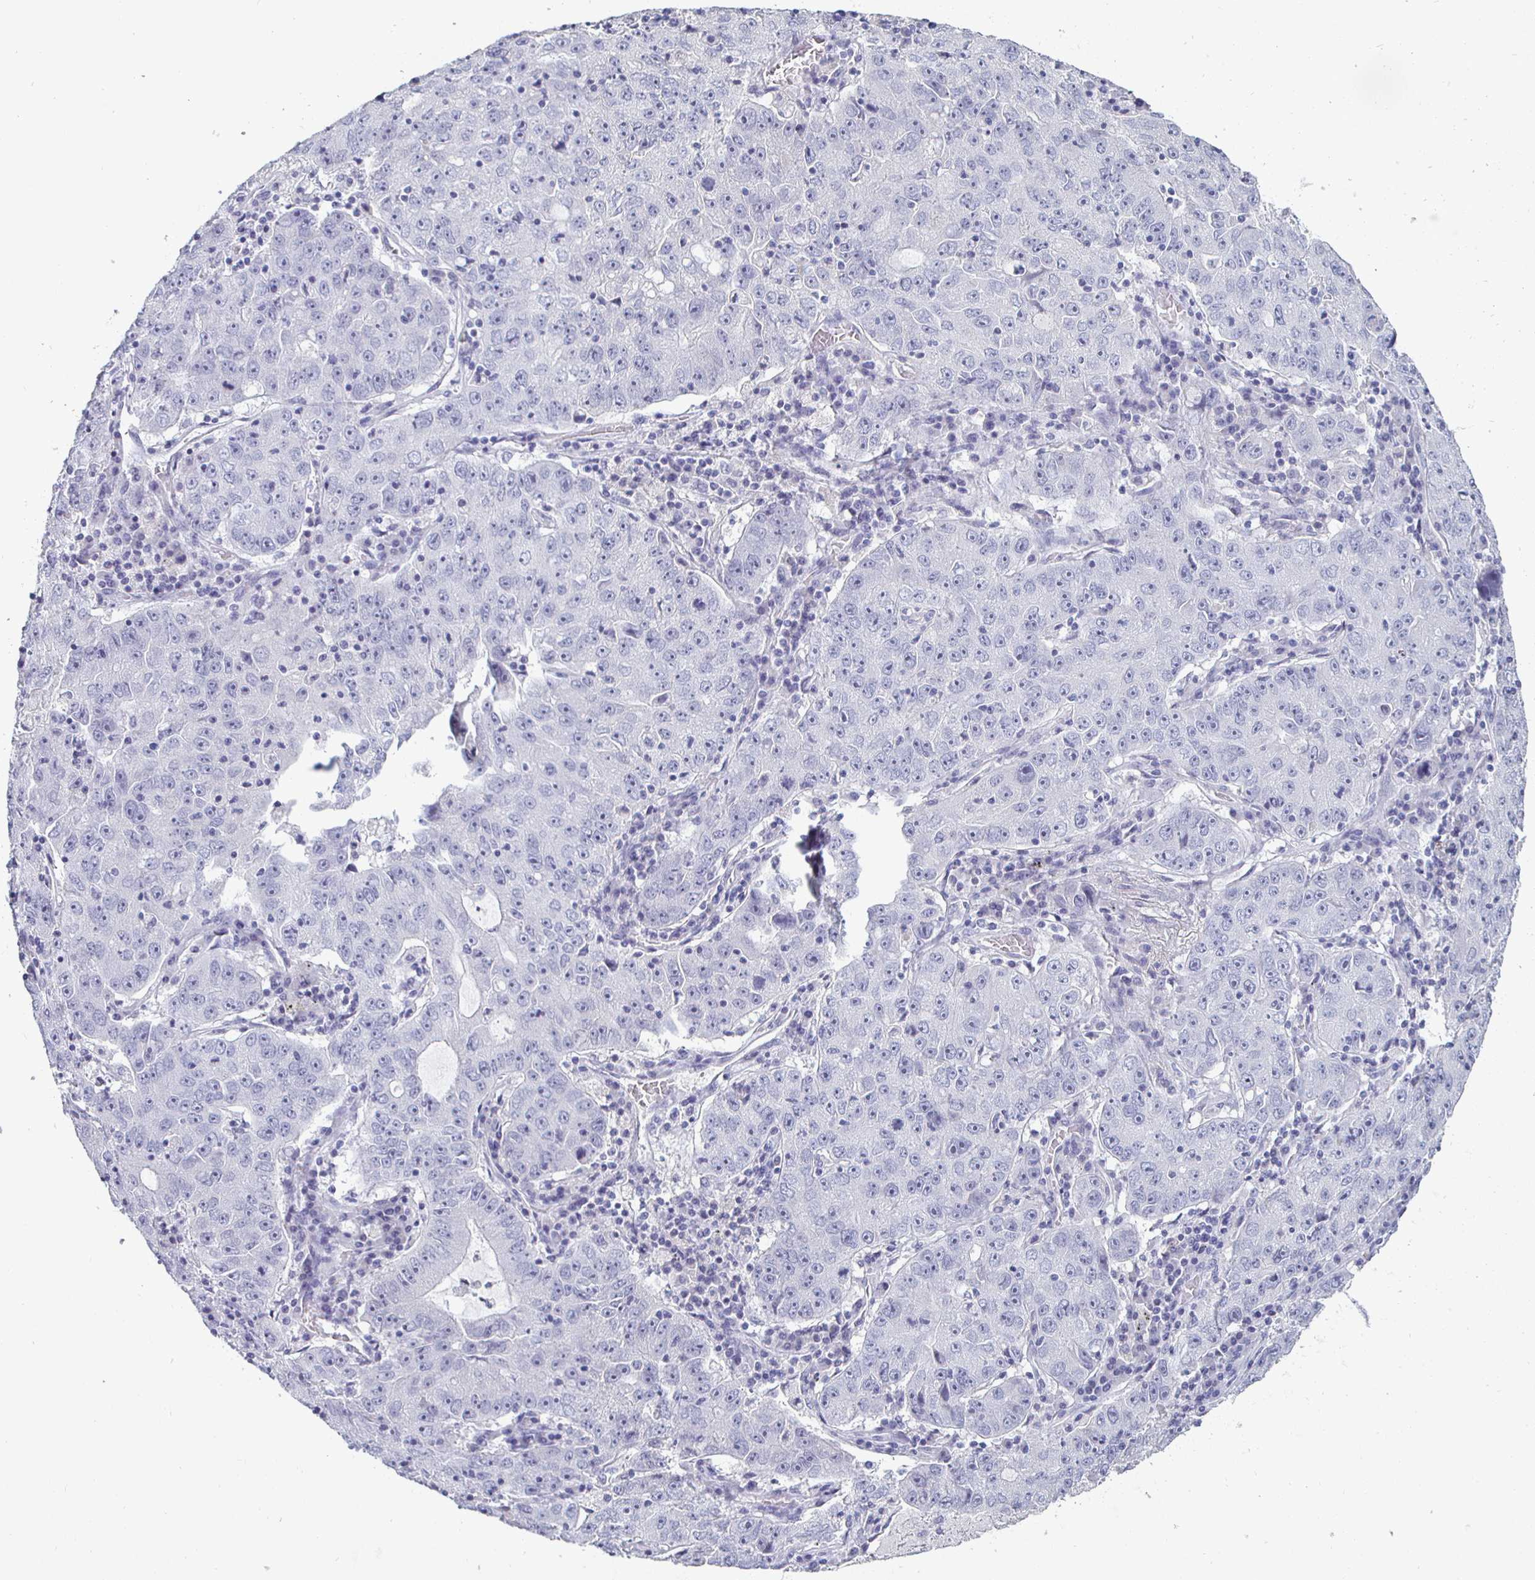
{"staining": {"intensity": "negative", "quantity": "none", "location": "none"}, "tissue": "lung cancer", "cell_type": "Tumor cells", "image_type": "cancer", "snomed": [{"axis": "morphology", "description": "Normal morphology"}, {"axis": "morphology", "description": "Adenocarcinoma, NOS"}, {"axis": "topography", "description": "Lymph node"}, {"axis": "topography", "description": "Lung"}], "caption": "Micrograph shows no protein expression in tumor cells of lung cancer tissue.", "gene": "ENPP1", "patient": {"sex": "female", "age": 57}}